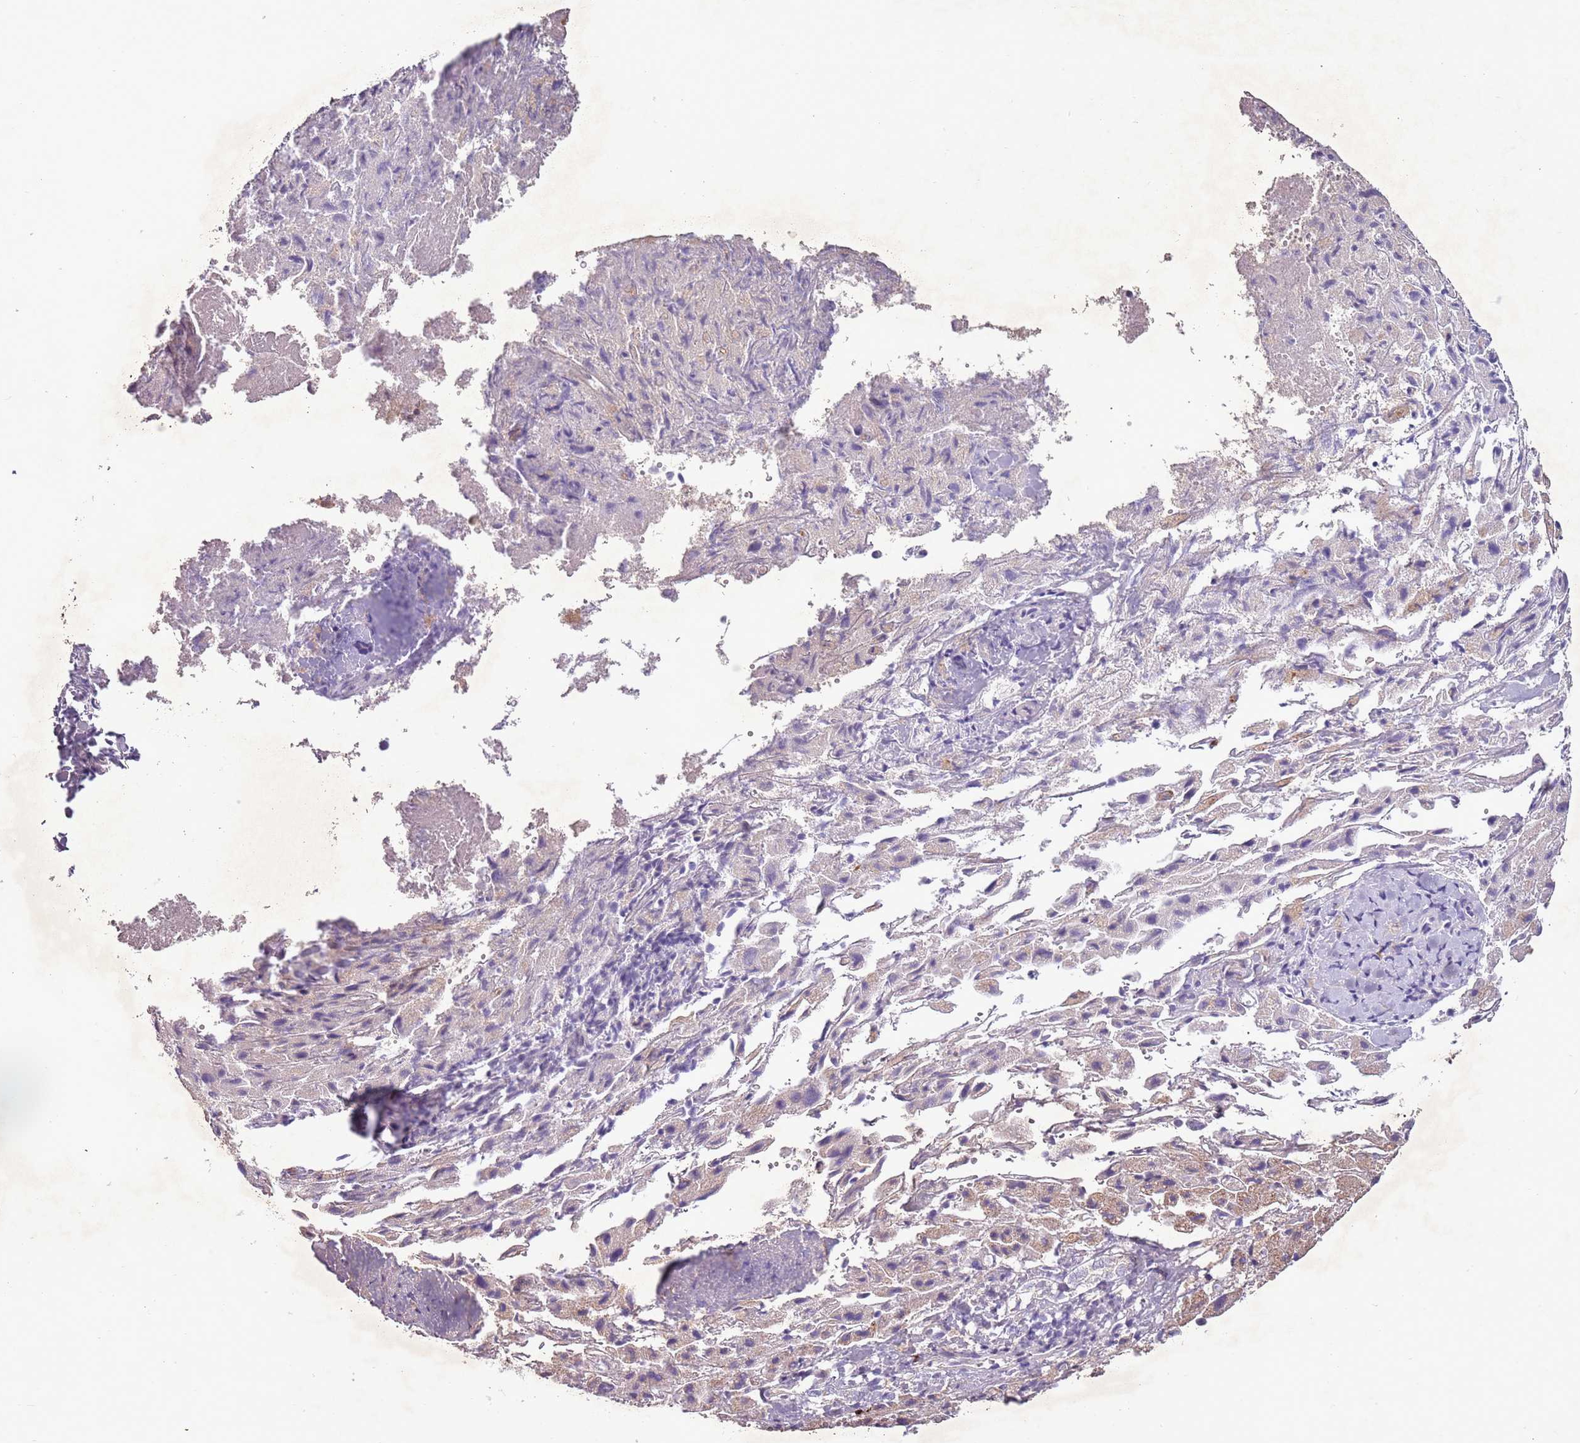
{"staining": {"intensity": "negative", "quantity": "none", "location": "none"}, "tissue": "liver cancer", "cell_type": "Tumor cells", "image_type": "cancer", "snomed": [{"axis": "morphology", "description": "Carcinoma, Hepatocellular, NOS"}, {"axis": "topography", "description": "Liver"}], "caption": "Tumor cells are negative for protein expression in human liver hepatocellular carcinoma. (Immunohistochemistry, brightfield microscopy, high magnification).", "gene": "FAM120AOS", "patient": {"sex": "female", "age": 58}}